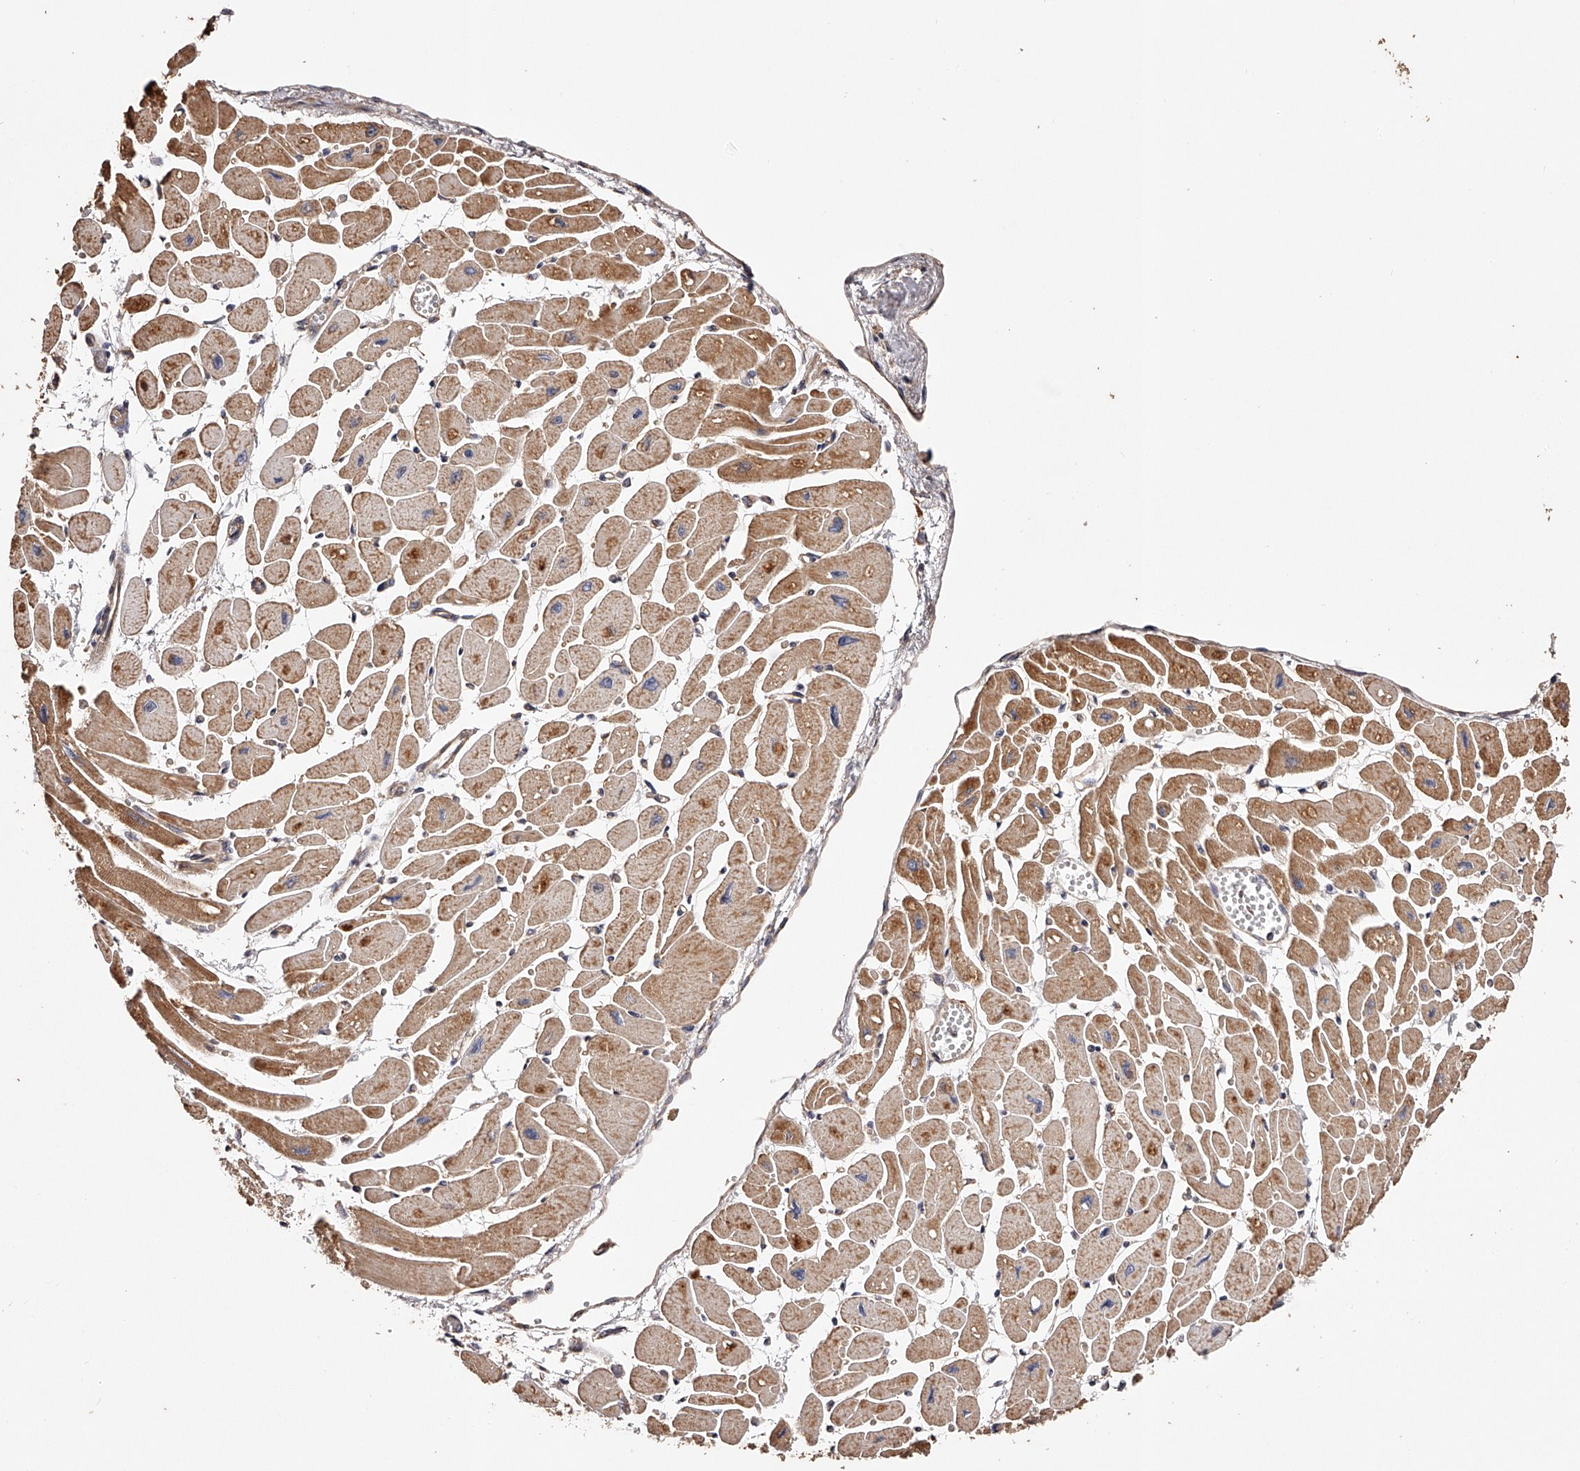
{"staining": {"intensity": "moderate", "quantity": ">75%", "location": "cytoplasmic/membranous"}, "tissue": "heart muscle", "cell_type": "Cardiomyocytes", "image_type": "normal", "snomed": [{"axis": "morphology", "description": "Normal tissue, NOS"}, {"axis": "topography", "description": "Heart"}], "caption": "A photomicrograph of heart muscle stained for a protein displays moderate cytoplasmic/membranous brown staining in cardiomyocytes.", "gene": "USP21", "patient": {"sex": "female", "age": 54}}